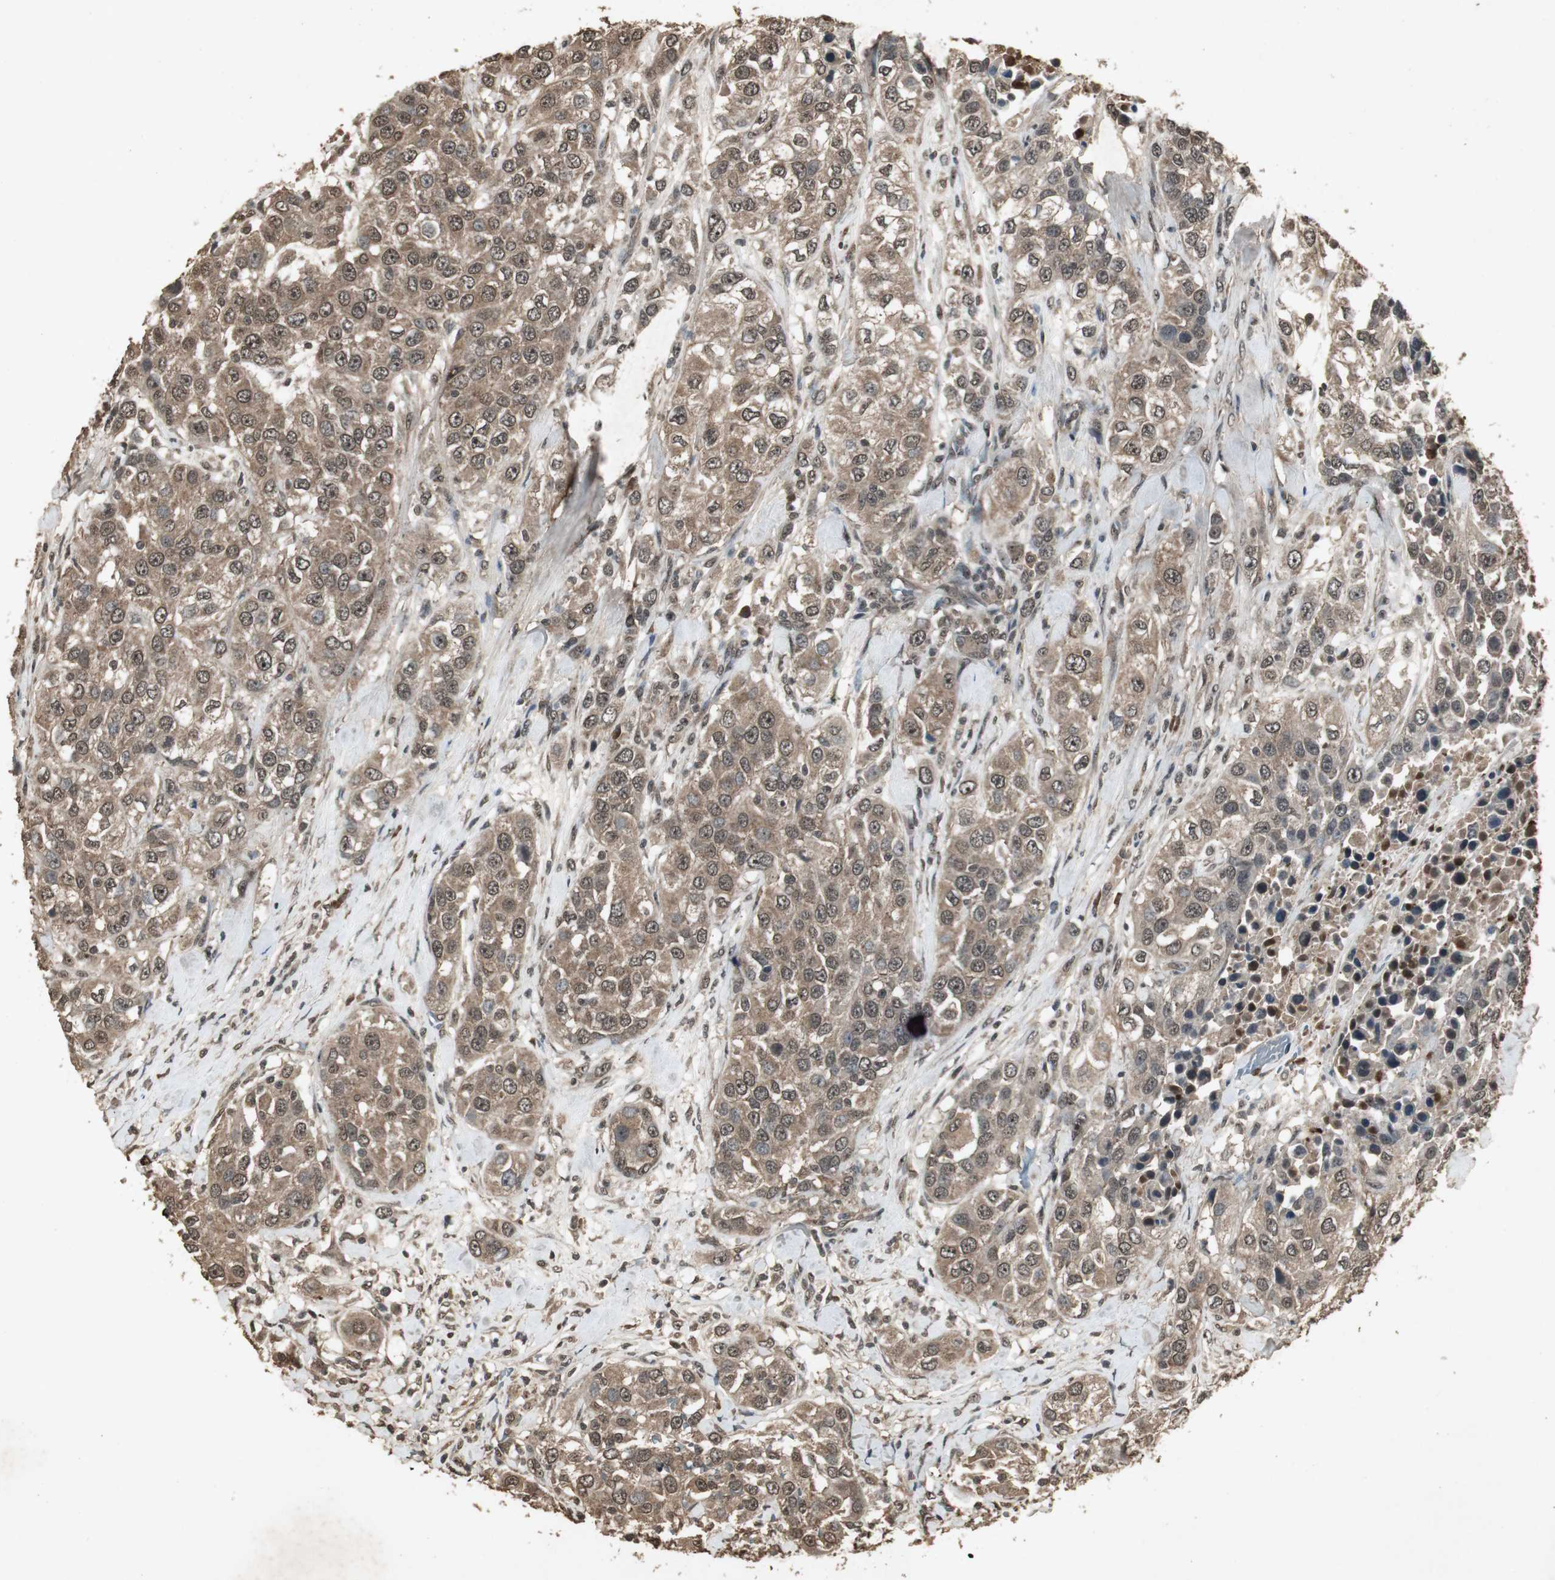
{"staining": {"intensity": "moderate", "quantity": ">75%", "location": "cytoplasmic/membranous,nuclear"}, "tissue": "urothelial cancer", "cell_type": "Tumor cells", "image_type": "cancer", "snomed": [{"axis": "morphology", "description": "Urothelial carcinoma, High grade"}, {"axis": "topography", "description": "Urinary bladder"}], "caption": "Moderate cytoplasmic/membranous and nuclear positivity for a protein is appreciated in approximately >75% of tumor cells of high-grade urothelial carcinoma using IHC.", "gene": "EMX1", "patient": {"sex": "female", "age": 80}}